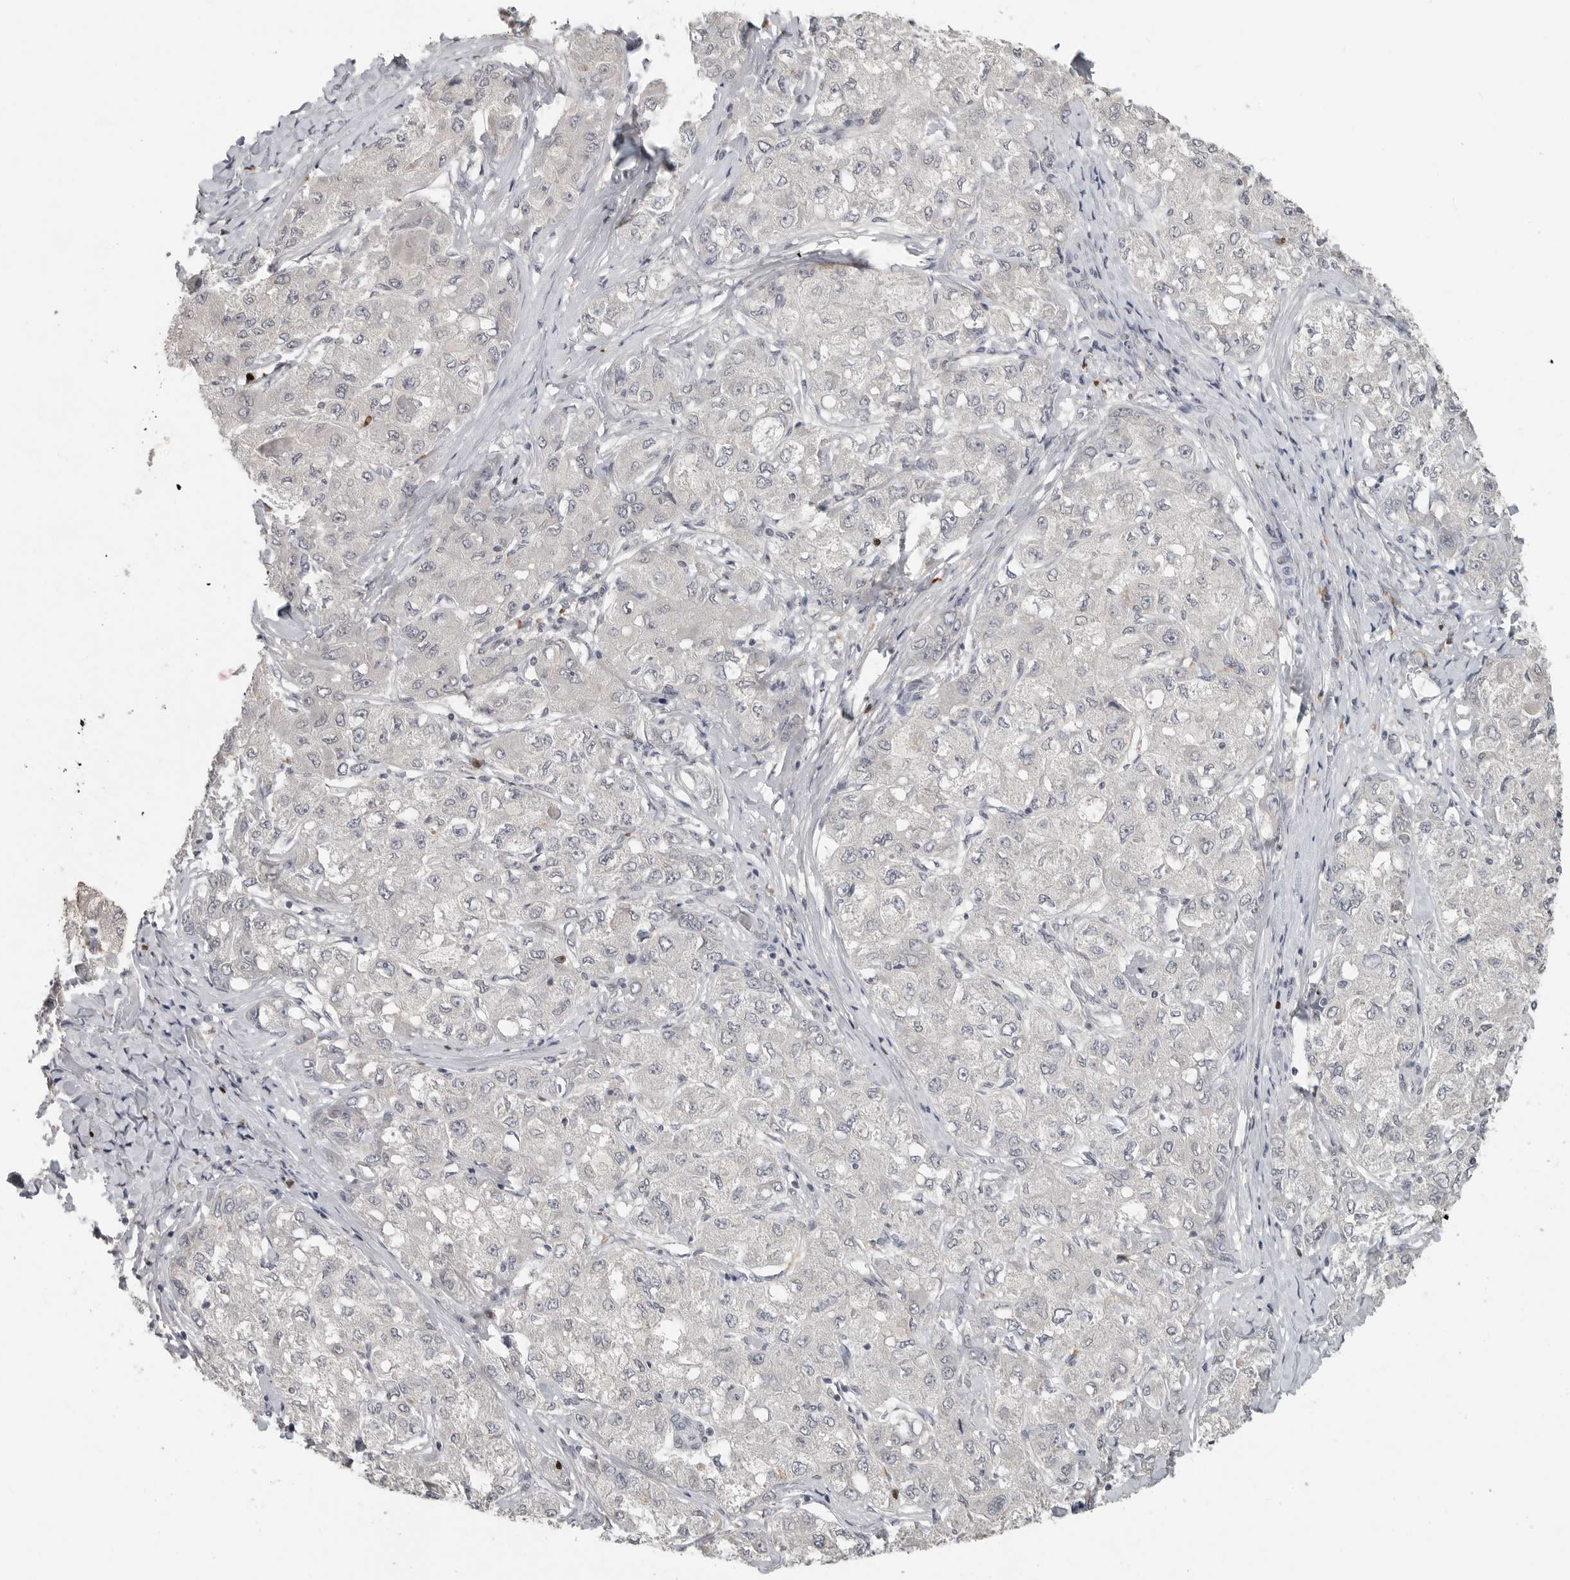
{"staining": {"intensity": "negative", "quantity": "none", "location": "none"}, "tissue": "liver cancer", "cell_type": "Tumor cells", "image_type": "cancer", "snomed": [{"axis": "morphology", "description": "Carcinoma, Hepatocellular, NOS"}, {"axis": "topography", "description": "Liver"}], "caption": "The micrograph shows no significant positivity in tumor cells of liver hepatocellular carcinoma. The staining was performed using DAB (3,3'-diaminobenzidine) to visualize the protein expression in brown, while the nuclei were stained in blue with hematoxylin (Magnification: 20x).", "gene": "FOXP3", "patient": {"sex": "male", "age": 80}}